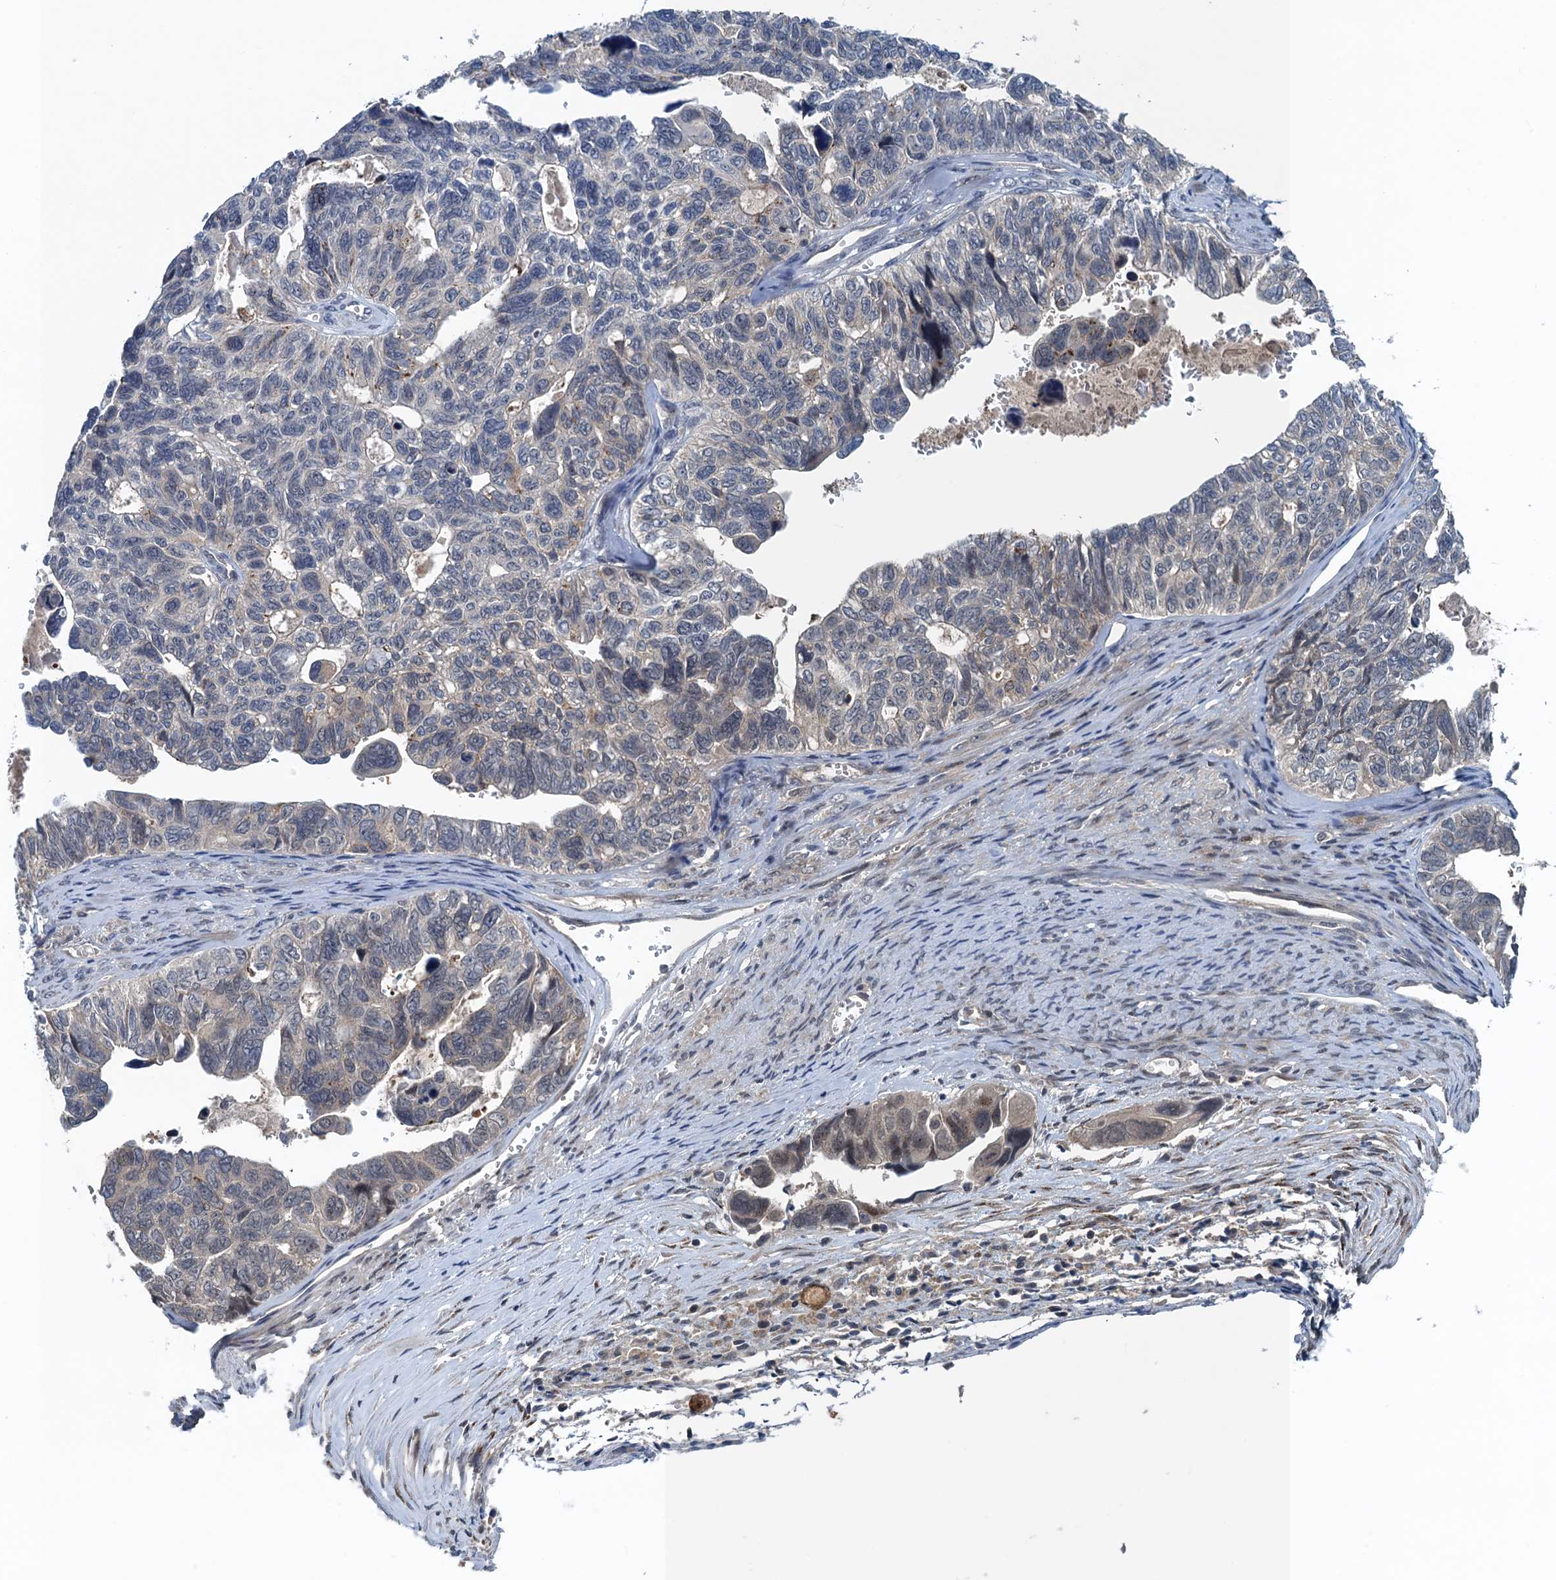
{"staining": {"intensity": "weak", "quantity": "<25%", "location": "nuclear"}, "tissue": "ovarian cancer", "cell_type": "Tumor cells", "image_type": "cancer", "snomed": [{"axis": "morphology", "description": "Cystadenocarcinoma, serous, NOS"}, {"axis": "topography", "description": "Ovary"}], "caption": "DAB (3,3'-diaminobenzidine) immunohistochemical staining of ovarian cancer (serous cystadenocarcinoma) displays no significant expression in tumor cells.", "gene": "RNF165", "patient": {"sex": "female", "age": 79}}